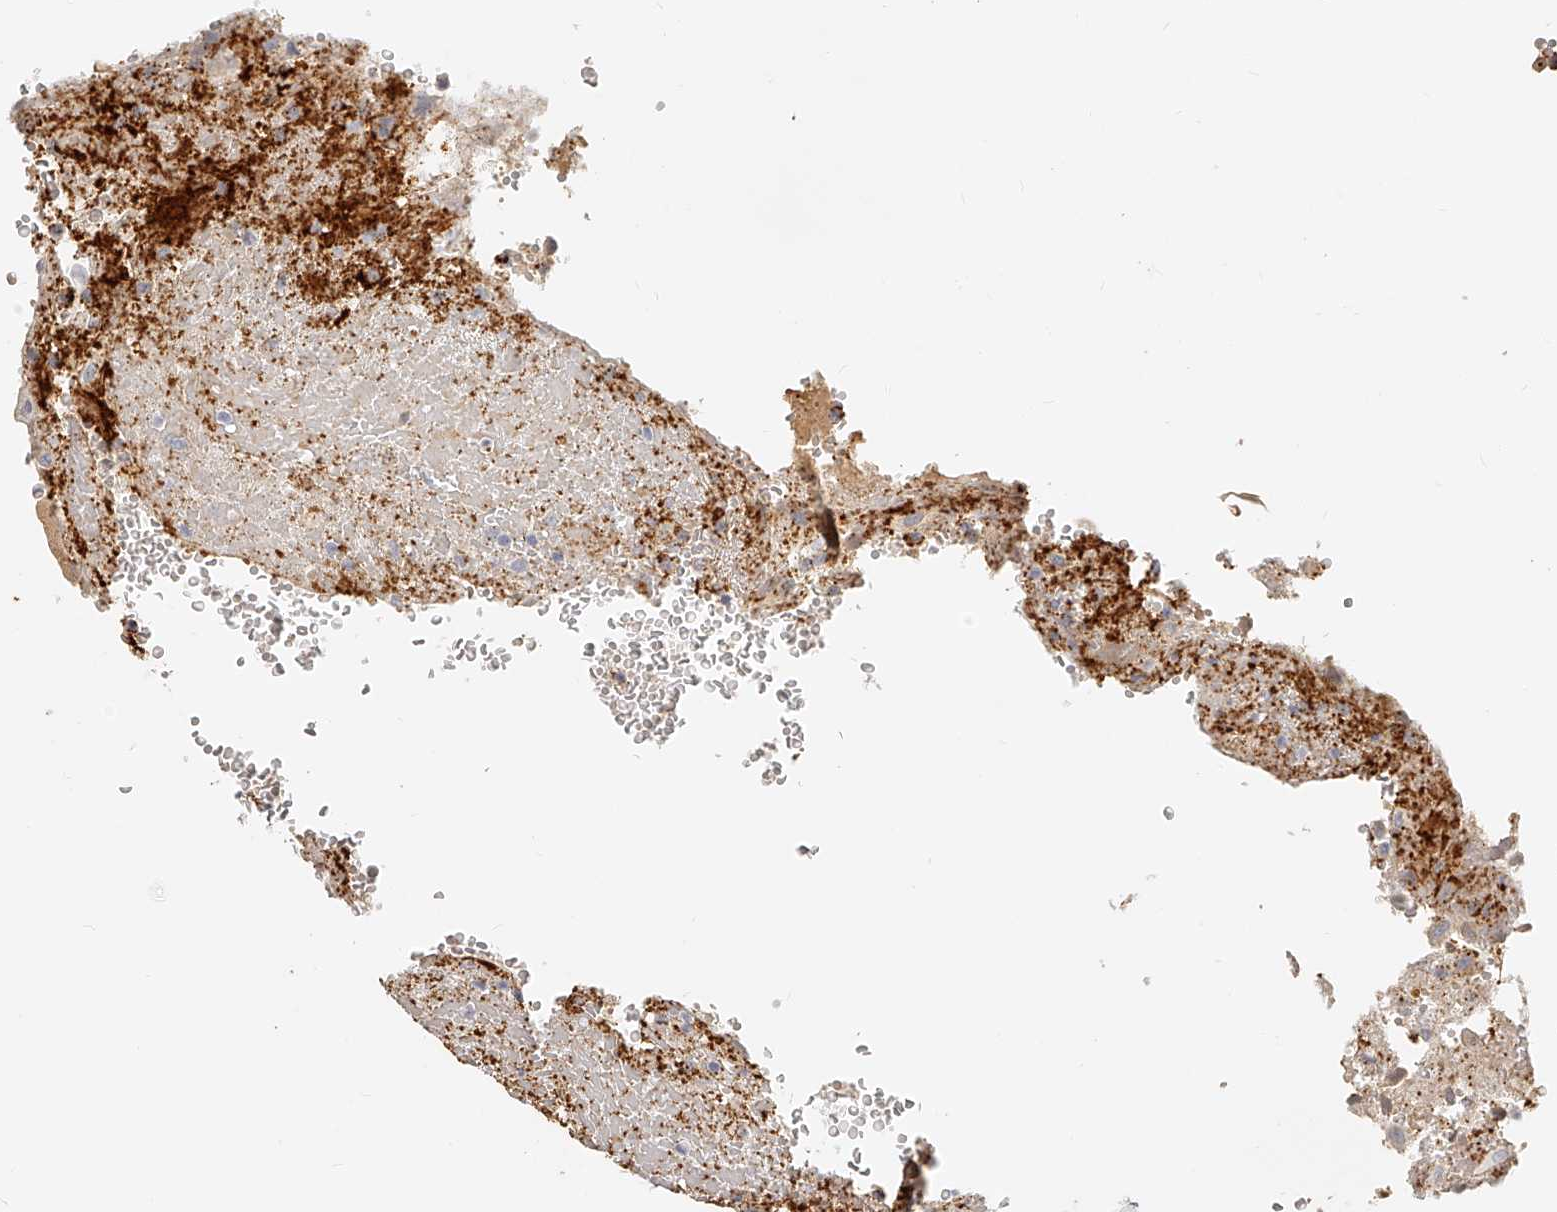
{"staining": {"intensity": "weak", "quantity": "<25%", "location": "cytoplasmic/membranous"}, "tissue": "thyroid cancer", "cell_type": "Tumor cells", "image_type": "cancer", "snomed": [{"axis": "morphology", "description": "Papillary adenocarcinoma, NOS"}, {"axis": "topography", "description": "Thyroid gland"}], "caption": "Micrograph shows no significant protein positivity in tumor cells of thyroid papillary adenocarcinoma.", "gene": "ITGB3", "patient": {"sex": "male", "age": 77}}